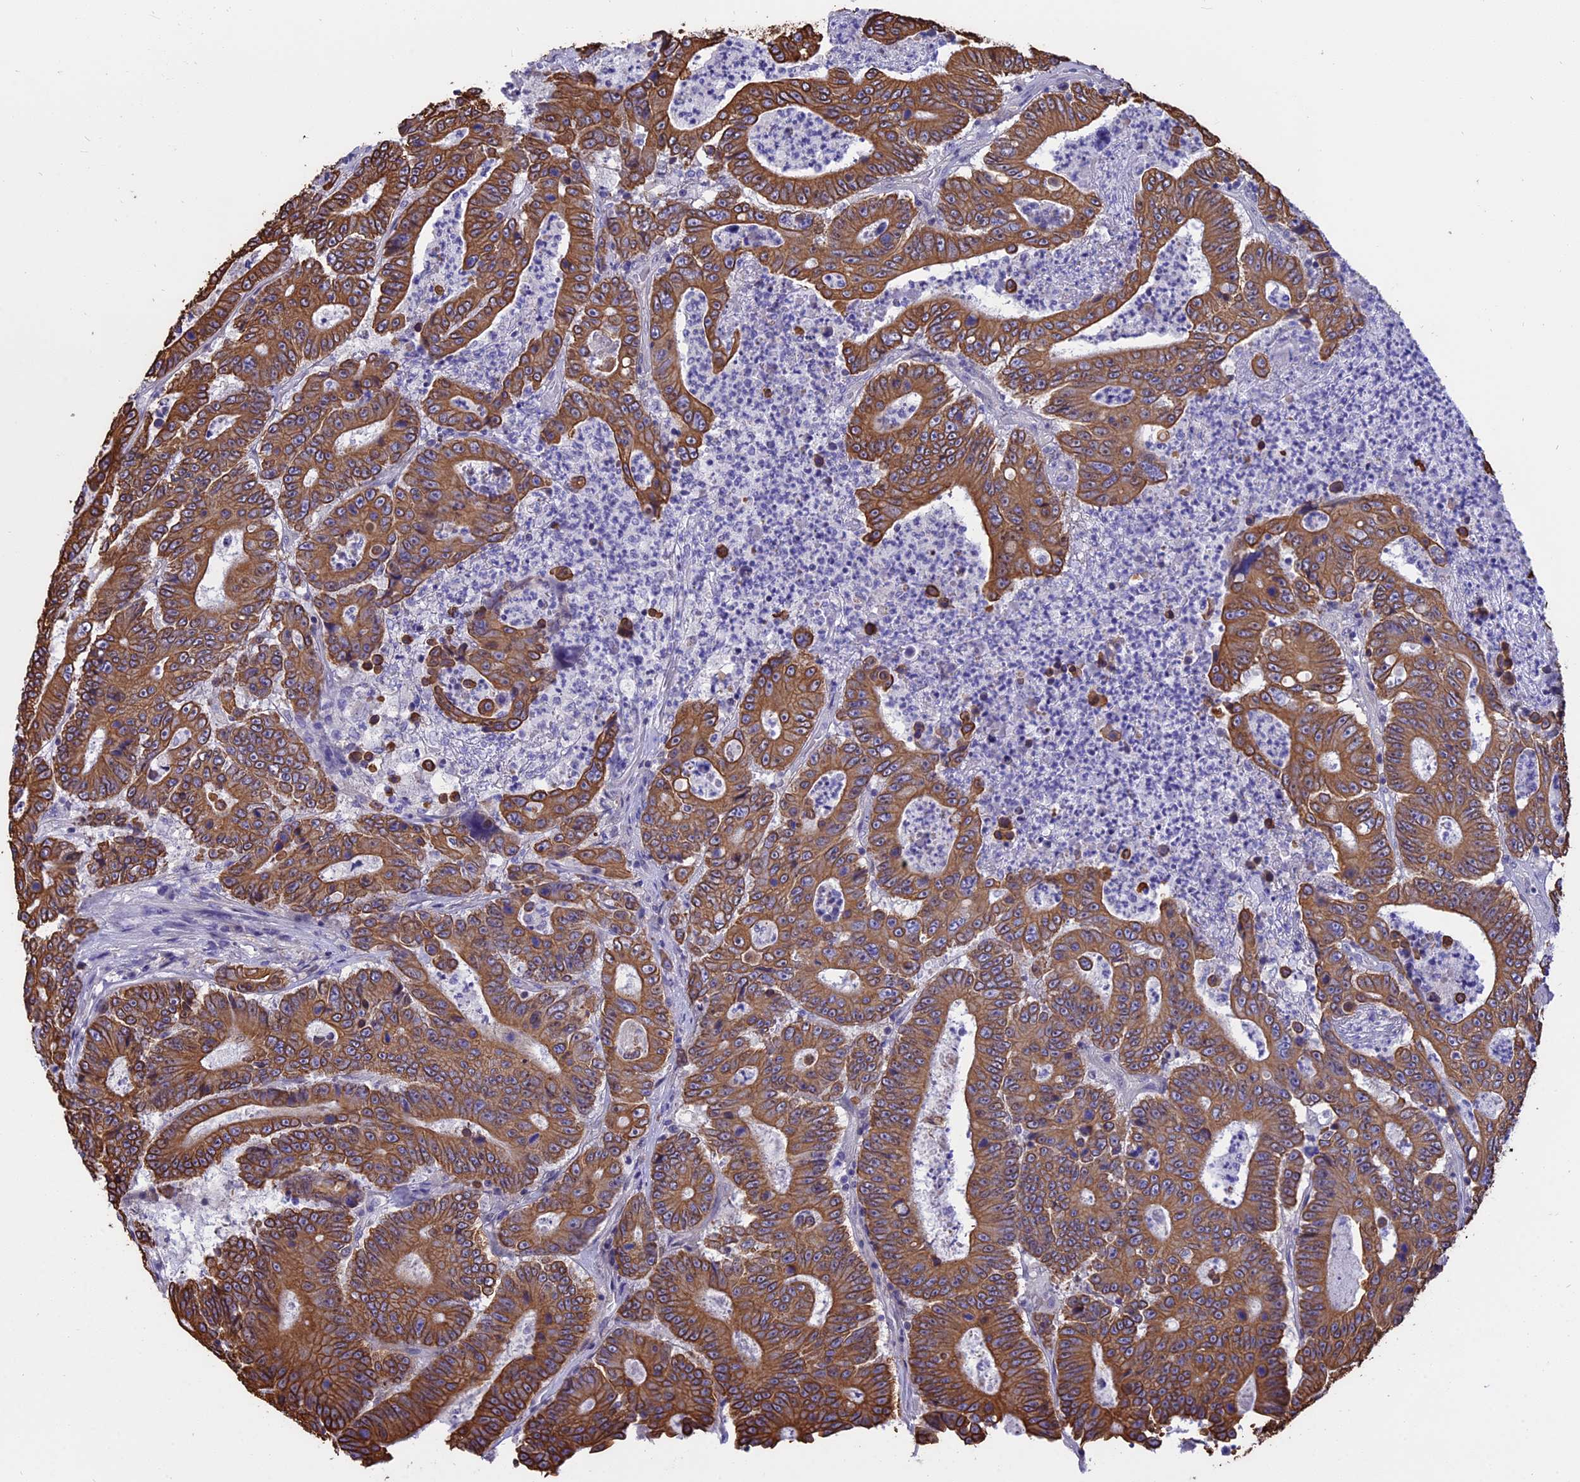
{"staining": {"intensity": "strong", "quantity": ">75%", "location": "cytoplasmic/membranous"}, "tissue": "colorectal cancer", "cell_type": "Tumor cells", "image_type": "cancer", "snomed": [{"axis": "morphology", "description": "Adenocarcinoma, NOS"}, {"axis": "topography", "description": "Colon"}], "caption": "Tumor cells show strong cytoplasmic/membranous staining in about >75% of cells in colorectal adenocarcinoma.", "gene": "STUB1", "patient": {"sex": "male", "age": 83}}